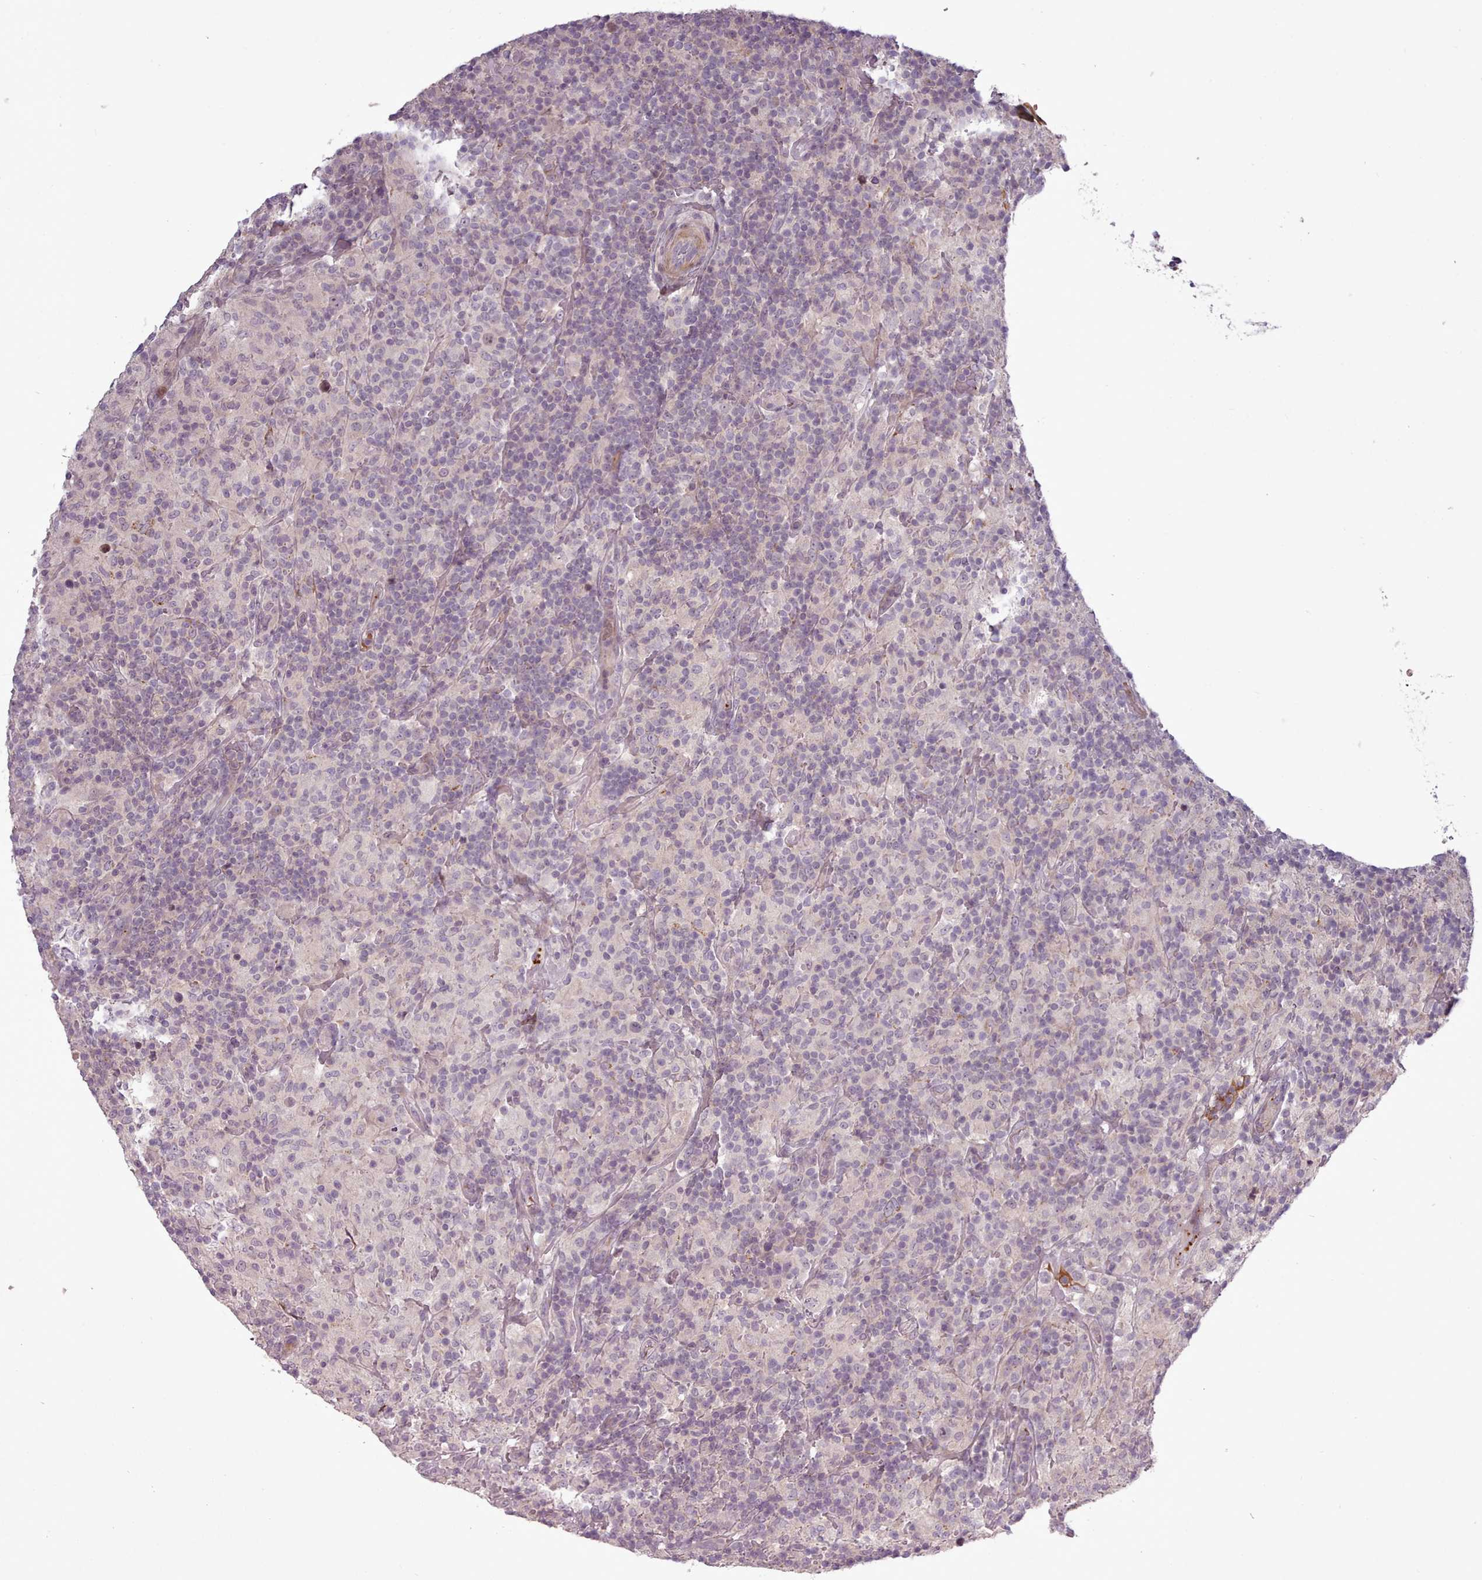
{"staining": {"intensity": "negative", "quantity": "none", "location": "none"}, "tissue": "lymphoma", "cell_type": "Tumor cells", "image_type": "cancer", "snomed": [{"axis": "morphology", "description": "Hodgkin's disease, NOS"}, {"axis": "topography", "description": "Lymph node"}], "caption": "Tumor cells show no significant protein positivity in Hodgkin's disease.", "gene": "LEFTY2", "patient": {"sex": "male", "age": 70}}